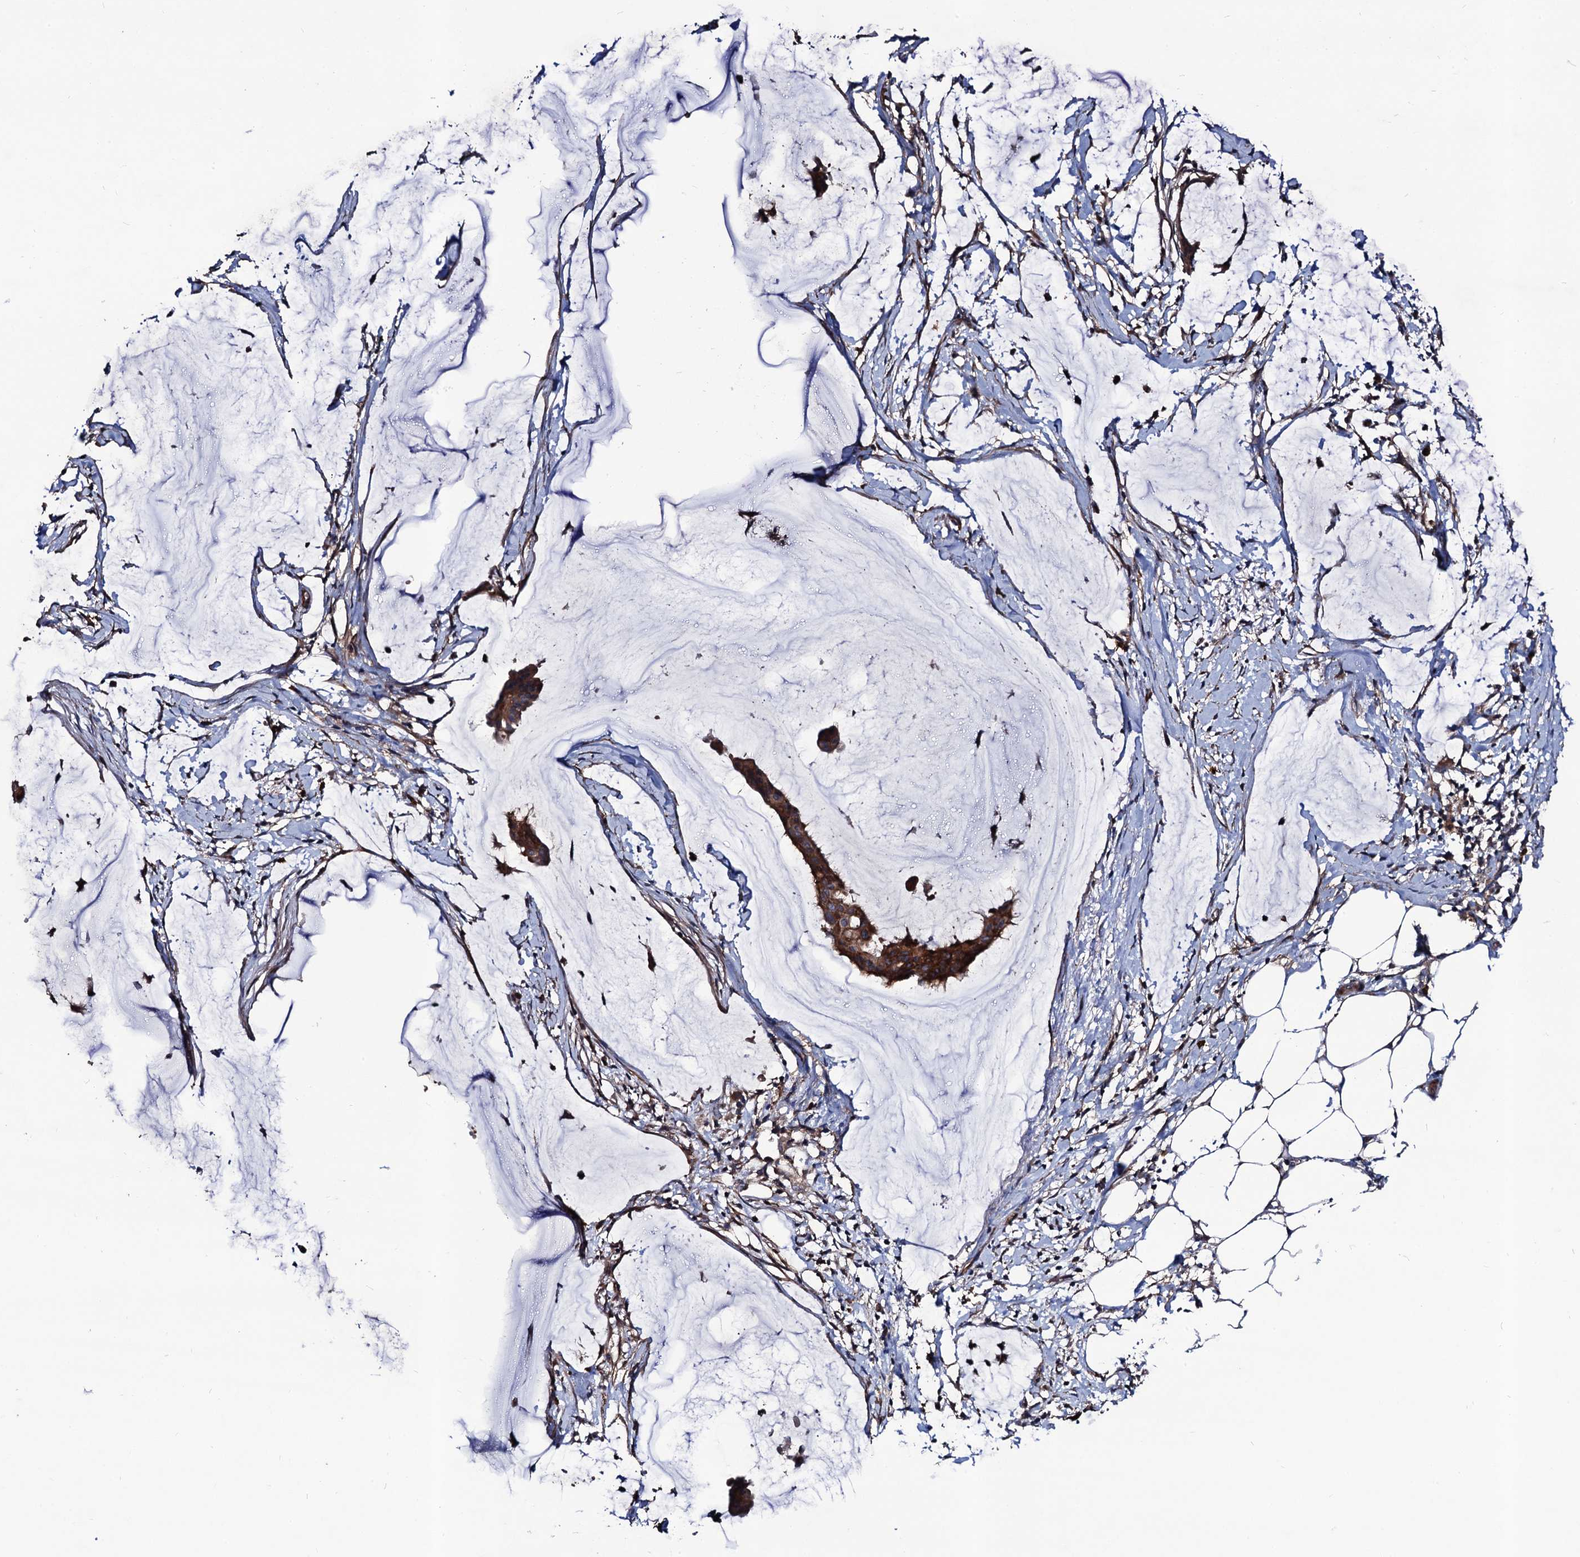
{"staining": {"intensity": "moderate", "quantity": ">75%", "location": "cytoplasmic/membranous"}, "tissue": "ovarian cancer", "cell_type": "Tumor cells", "image_type": "cancer", "snomed": [{"axis": "morphology", "description": "Cystadenocarcinoma, mucinous, NOS"}, {"axis": "topography", "description": "Ovary"}], "caption": "A brown stain shows moderate cytoplasmic/membranous staining of a protein in ovarian cancer tumor cells.", "gene": "KXD1", "patient": {"sex": "female", "age": 73}}